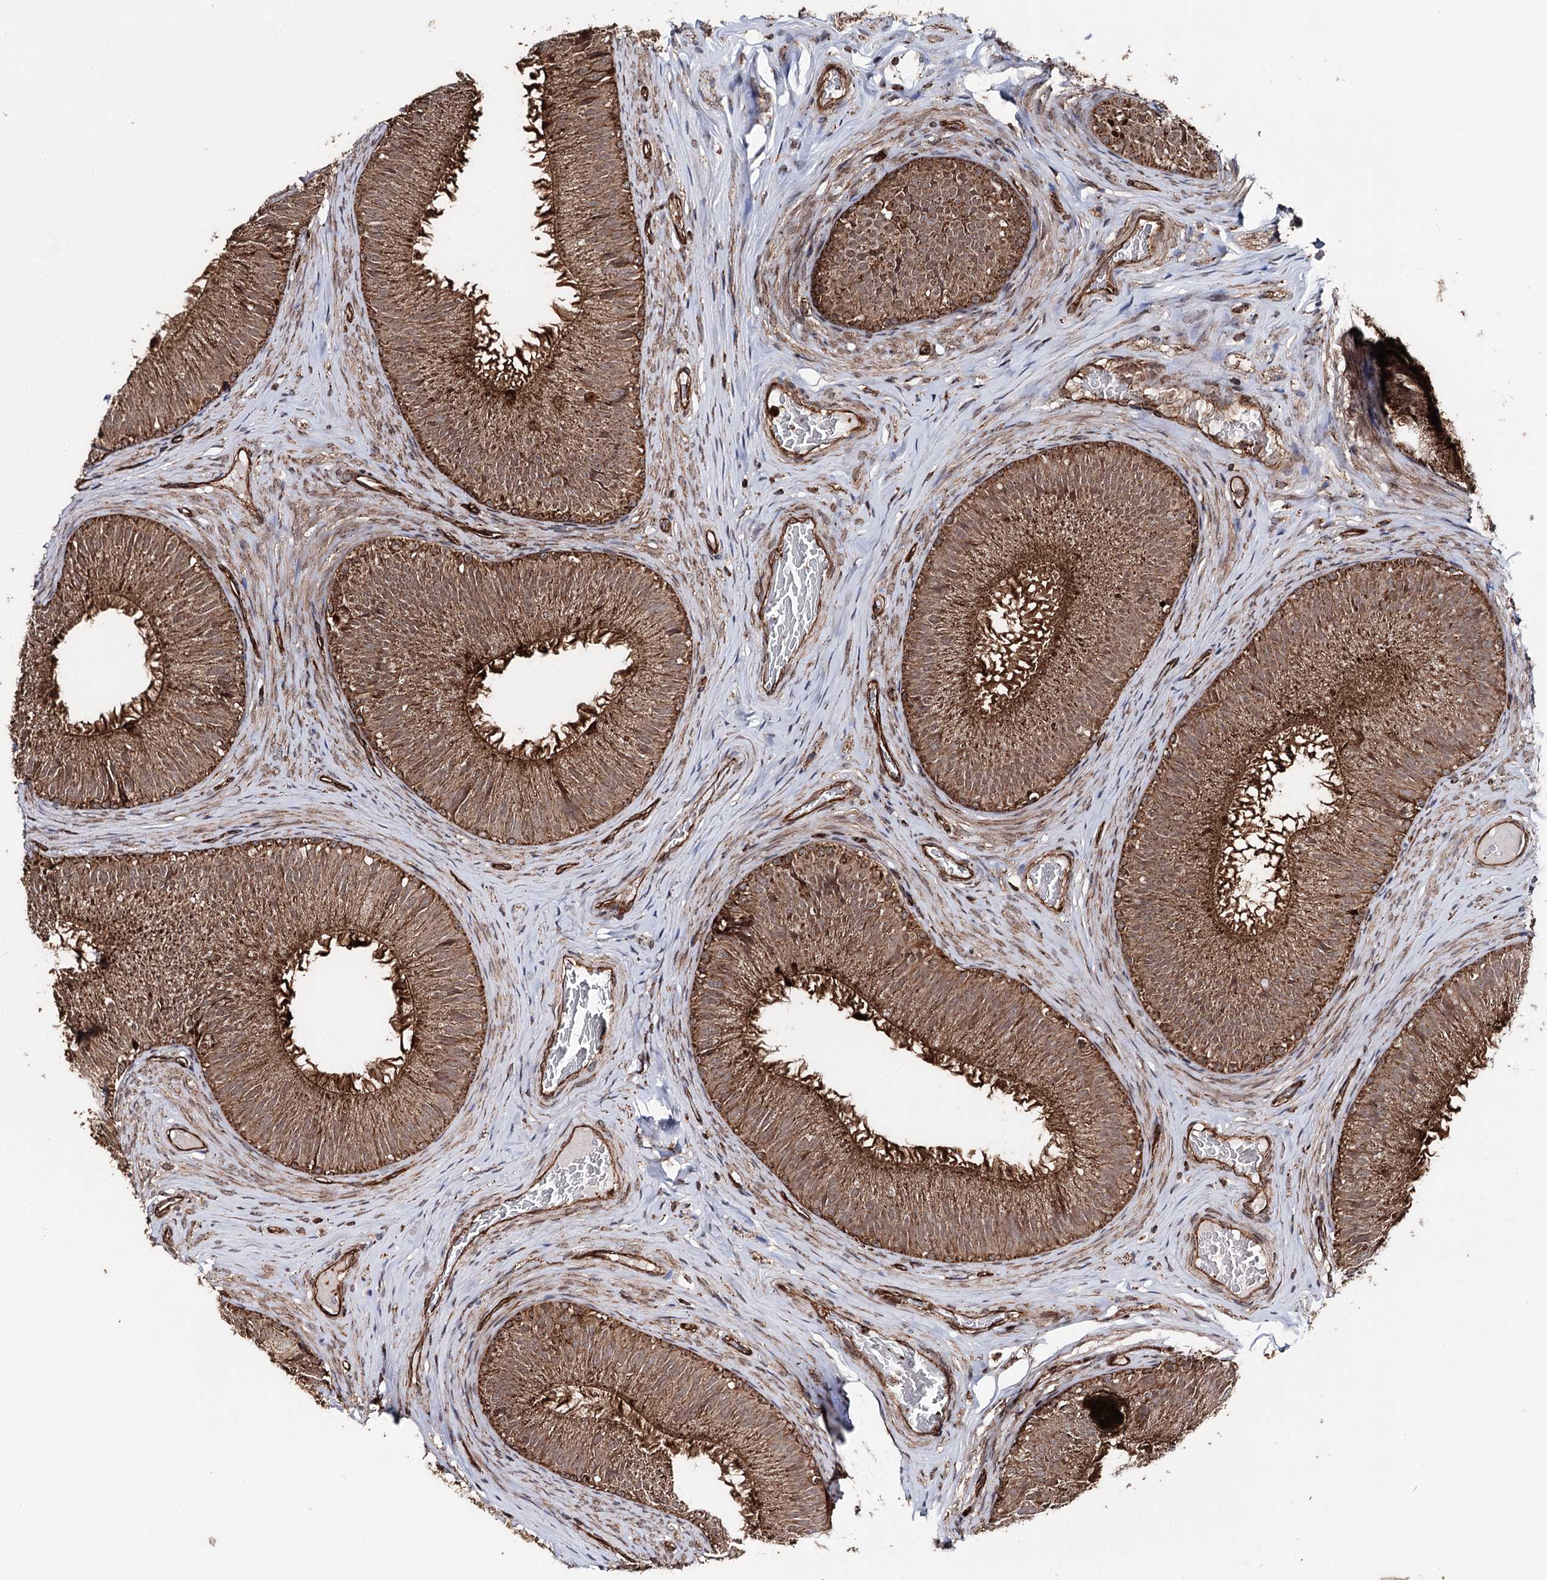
{"staining": {"intensity": "strong", "quantity": ">75%", "location": "cytoplasmic/membranous"}, "tissue": "epididymis", "cell_type": "Glandular cells", "image_type": "normal", "snomed": [{"axis": "morphology", "description": "Normal tissue, NOS"}, {"axis": "topography", "description": "Epididymis"}], "caption": "Immunohistochemical staining of benign epididymis reveals strong cytoplasmic/membranous protein positivity in about >75% of glandular cells. Nuclei are stained in blue.", "gene": "FGFR1OP2", "patient": {"sex": "male", "age": 34}}